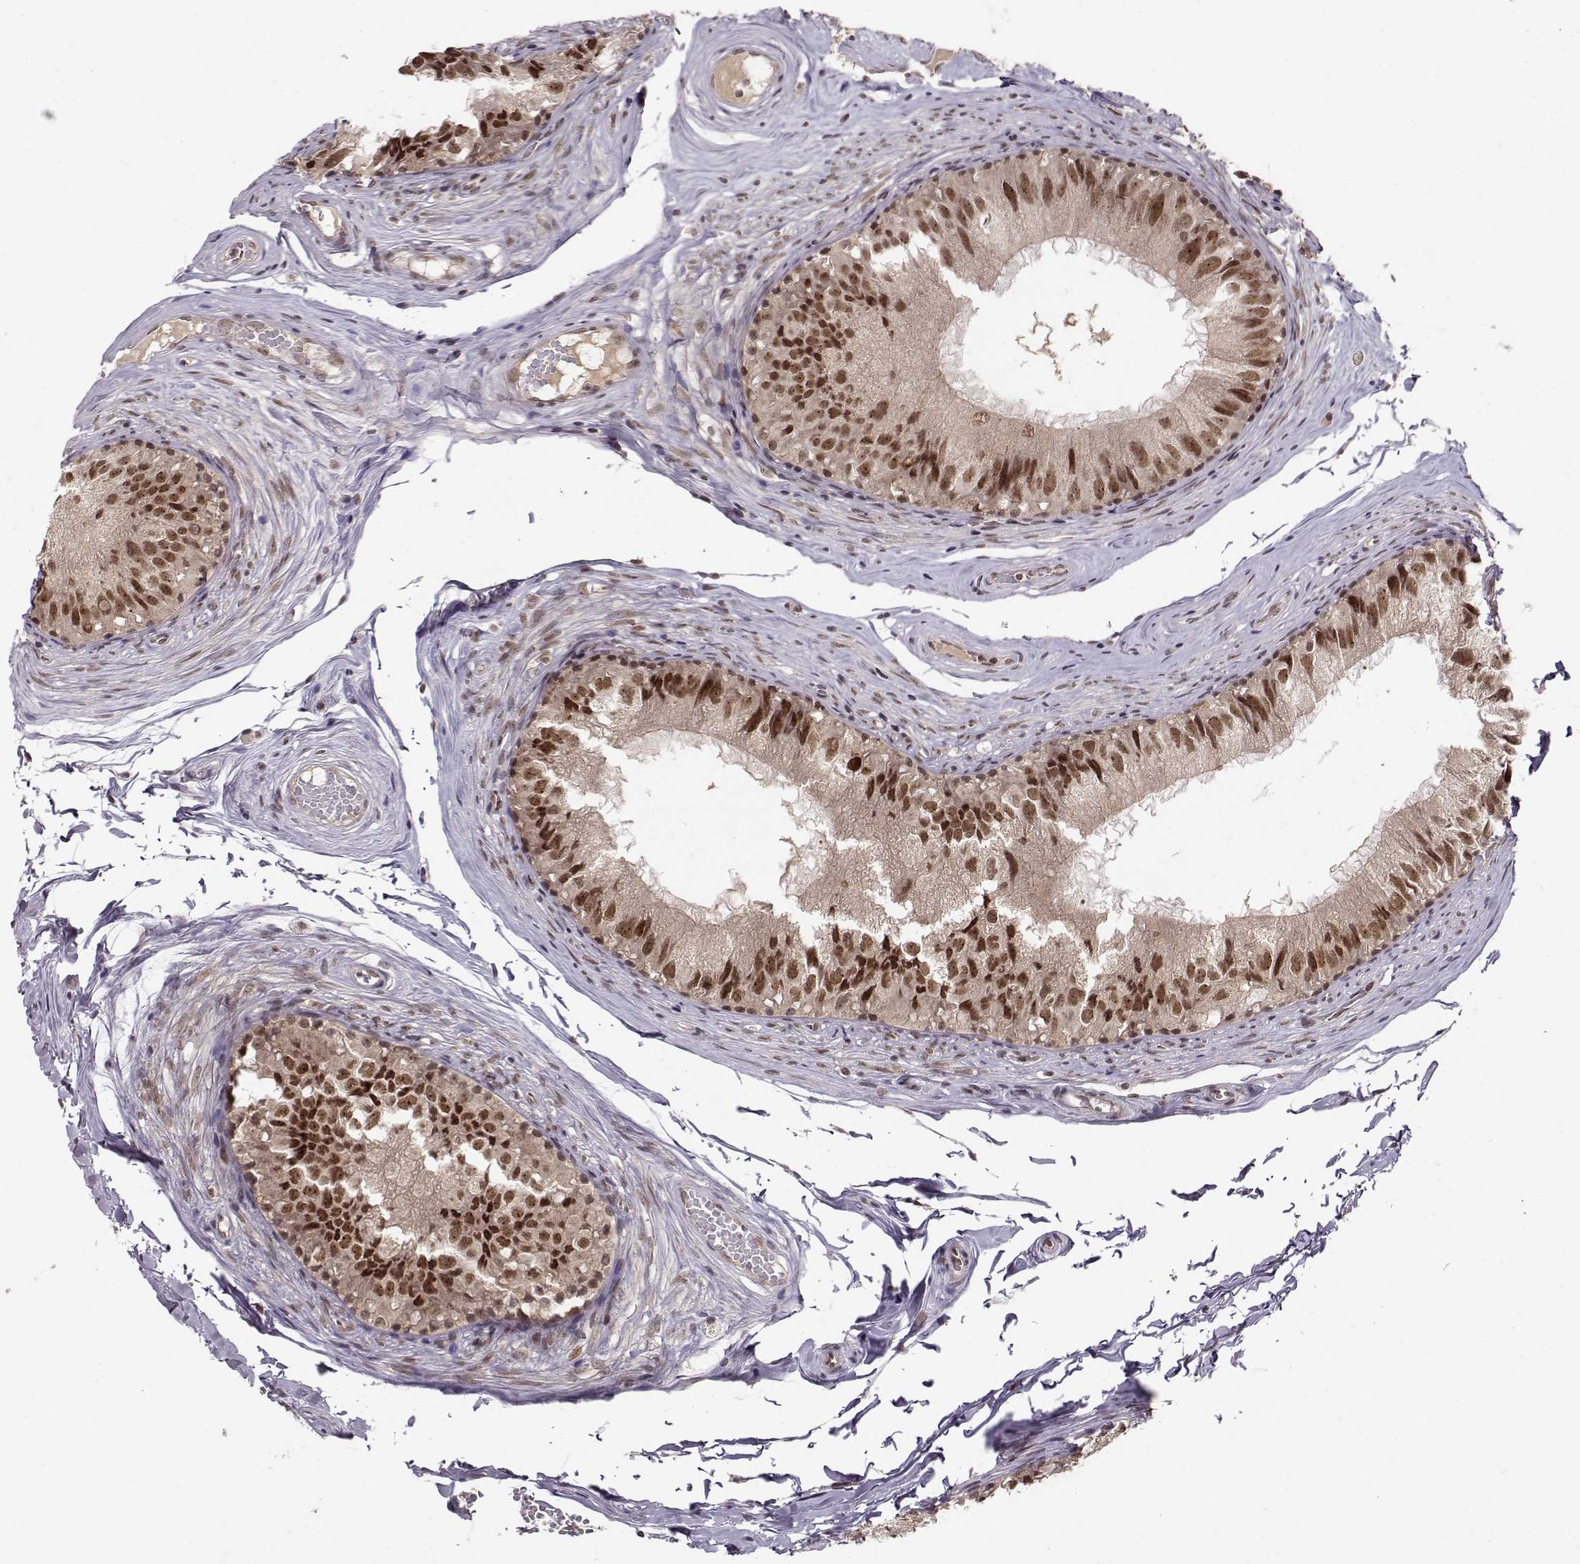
{"staining": {"intensity": "strong", "quantity": ">75%", "location": "nuclear"}, "tissue": "epididymis", "cell_type": "Glandular cells", "image_type": "normal", "snomed": [{"axis": "morphology", "description": "Normal tissue, NOS"}, {"axis": "topography", "description": "Epididymis"}], "caption": "Normal epididymis was stained to show a protein in brown. There is high levels of strong nuclear staining in about >75% of glandular cells.", "gene": "CSNK2A1", "patient": {"sex": "male", "age": 45}}